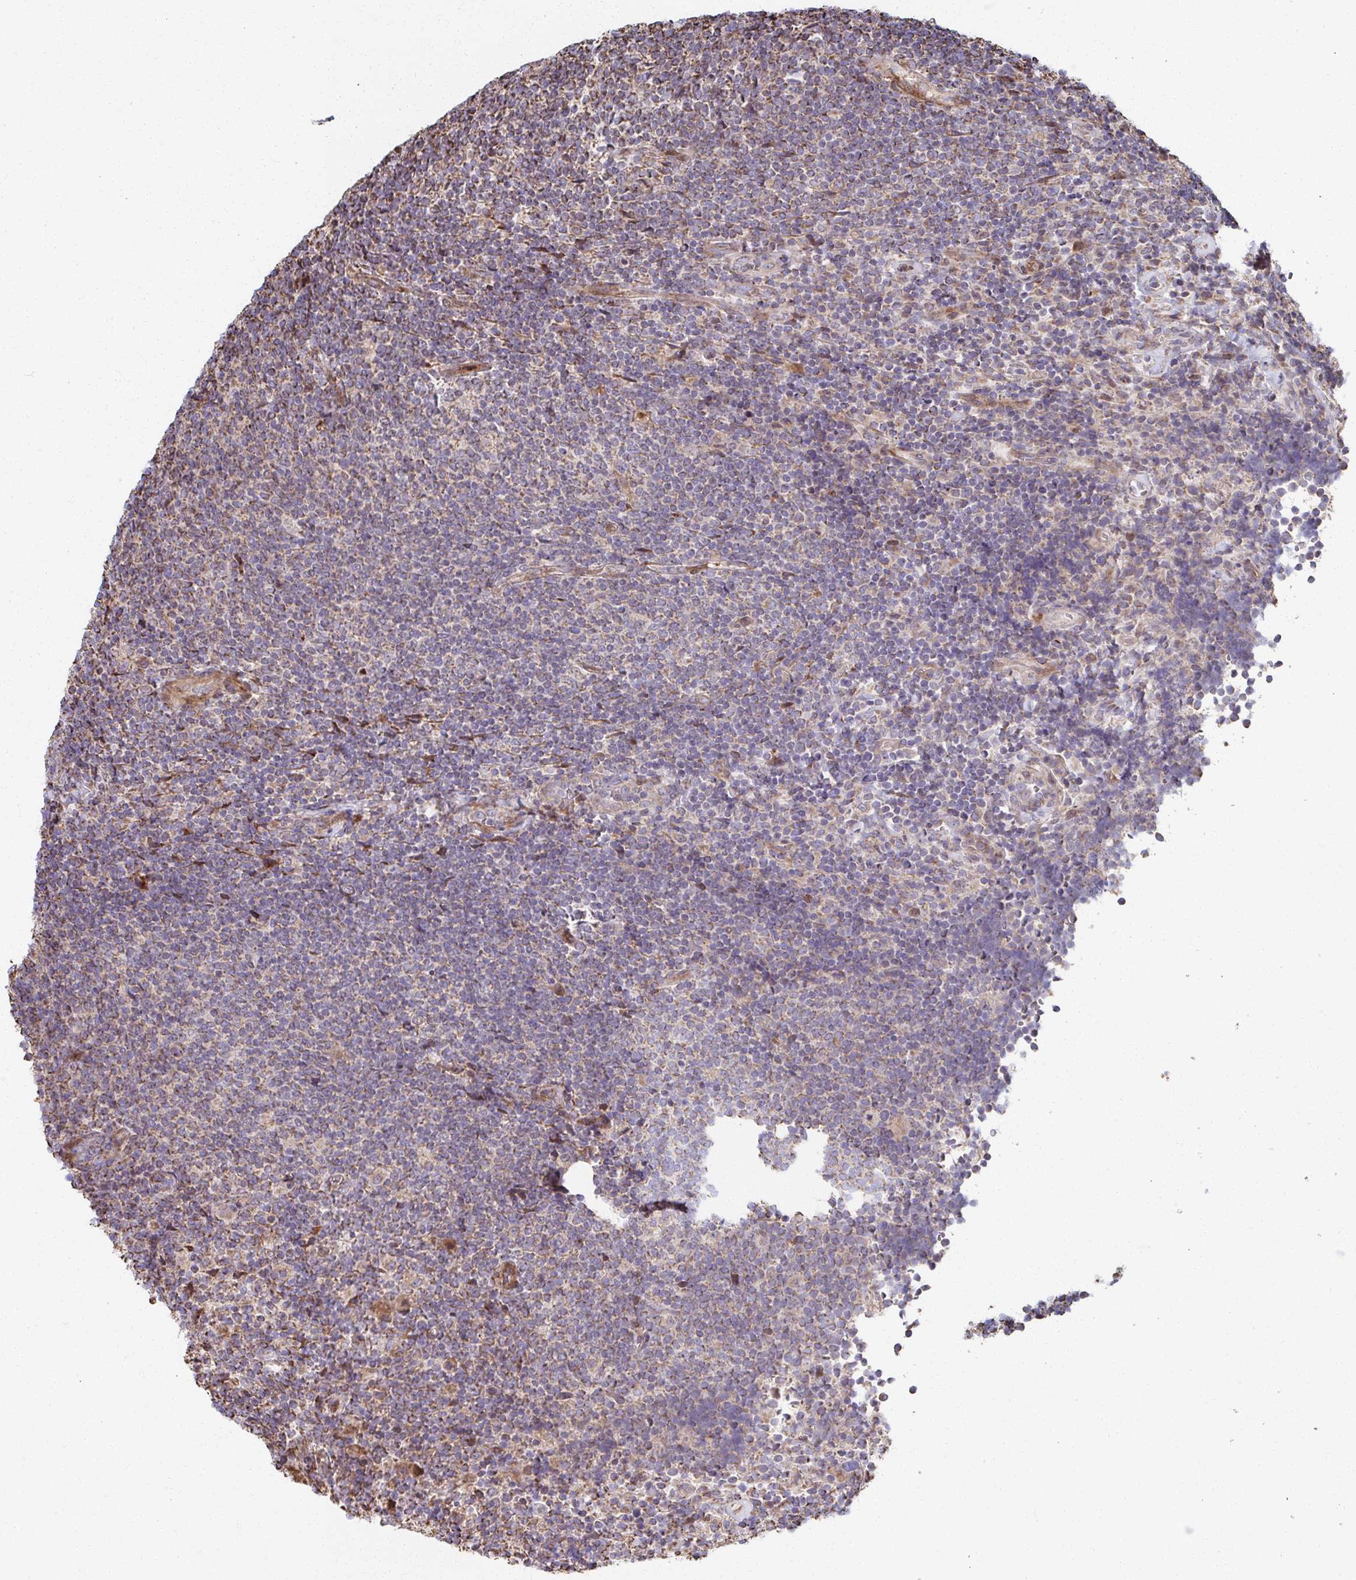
{"staining": {"intensity": "weak", "quantity": "<25%", "location": "cytoplasmic/membranous"}, "tissue": "lymphoma", "cell_type": "Tumor cells", "image_type": "cancer", "snomed": [{"axis": "morphology", "description": "Malignant lymphoma, non-Hodgkin's type, Low grade"}, {"axis": "topography", "description": "Lymph node"}], "caption": "Histopathology image shows no protein positivity in tumor cells of malignant lymphoma, non-Hodgkin's type (low-grade) tissue.", "gene": "SAT1", "patient": {"sex": "male", "age": 52}}